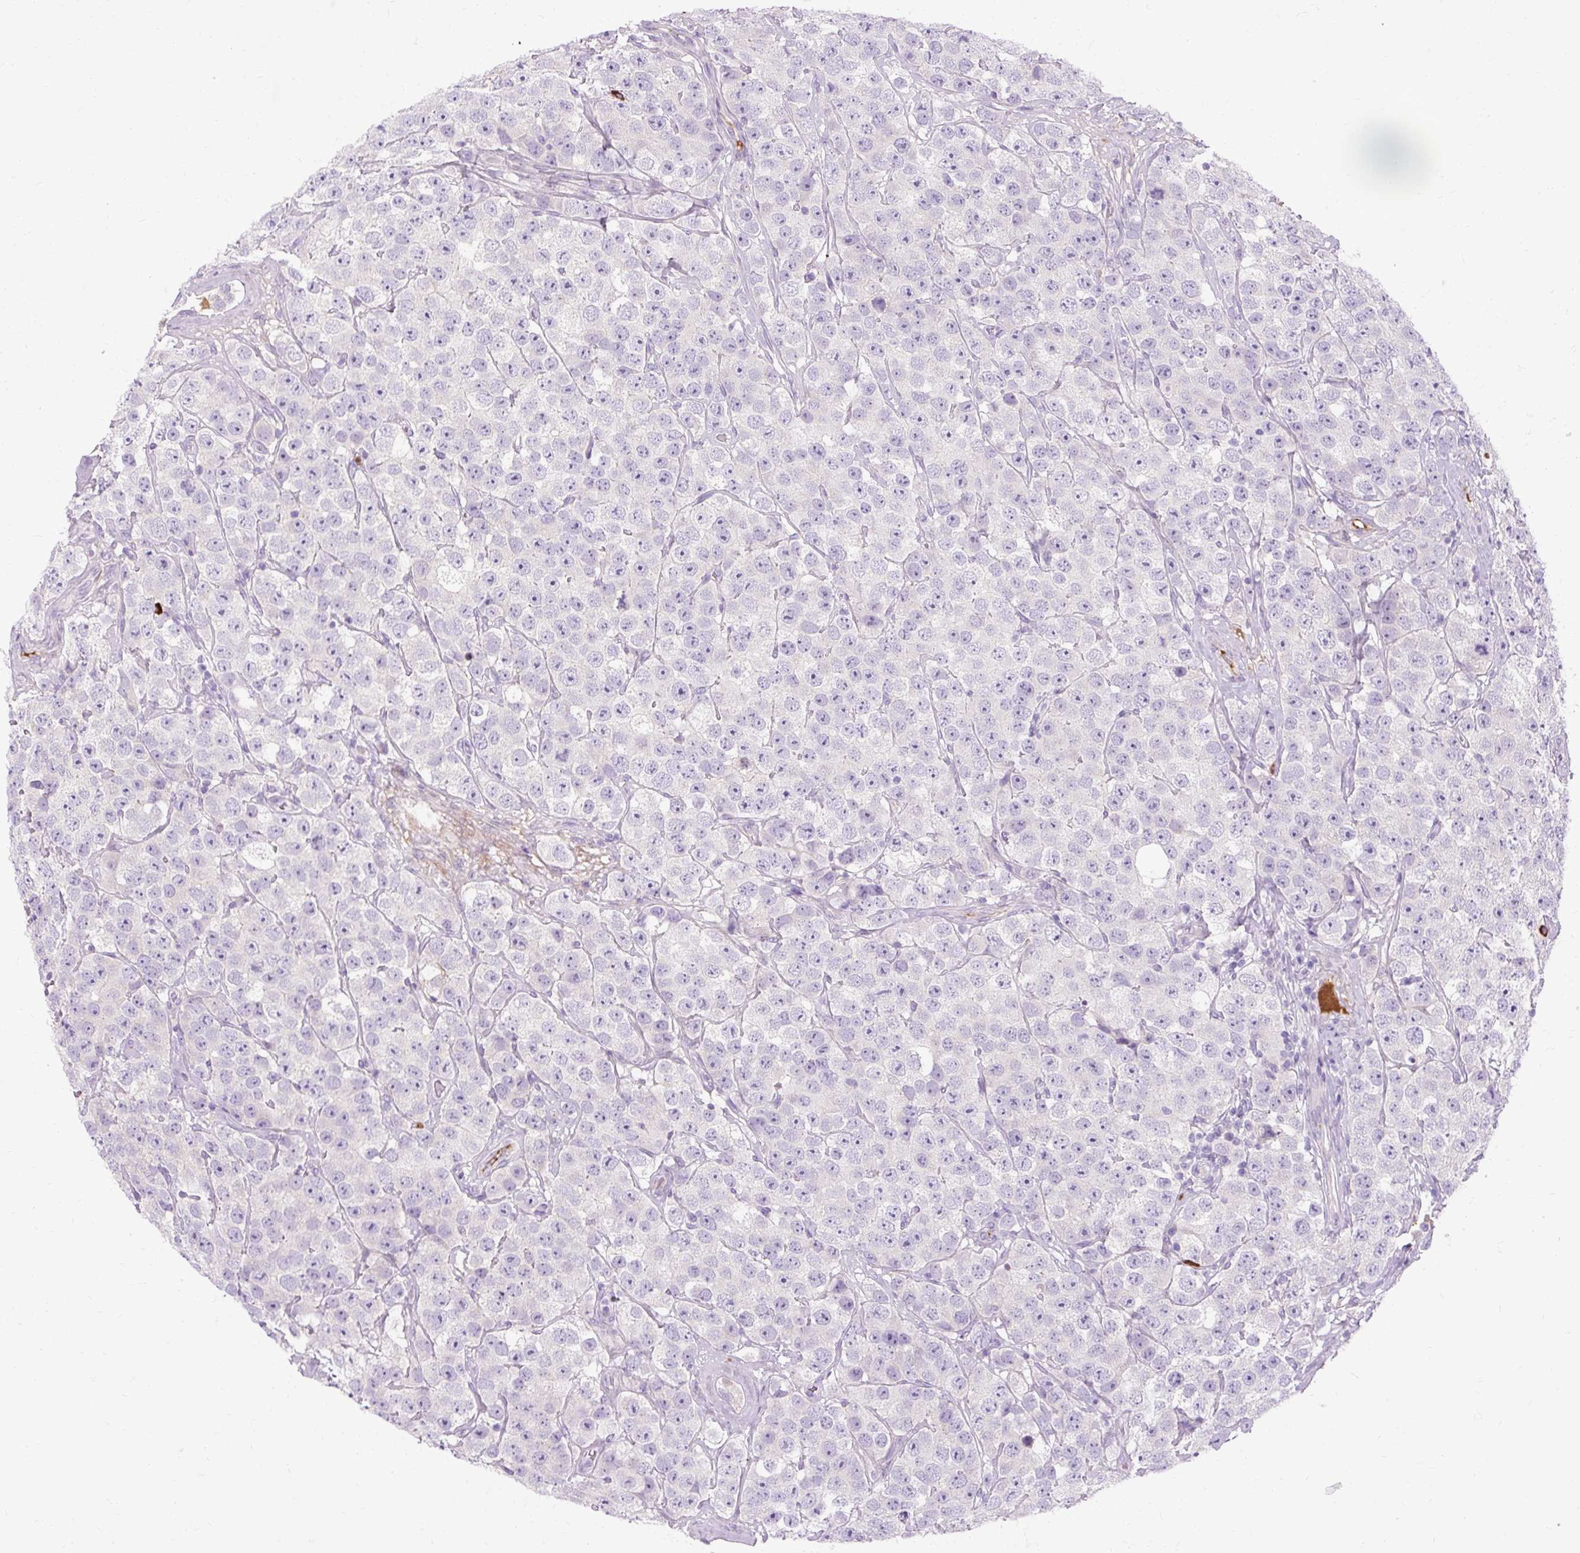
{"staining": {"intensity": "negative", "quantity": "none", "location": "none"}, "tissue": "testis cancer", "cell_type": "Tumor cells", "image_type": "cancer", "snomed": [{"axis": "morphology", "description": "Seminoma, NOS"}, {"axis": "topography", "description": "Testis"}], "caption": "The image shows no significant expression in tumor cells of testis cancer.", "gene": "ARRDC2", "patient": {"sex": "male", "age": 28}}